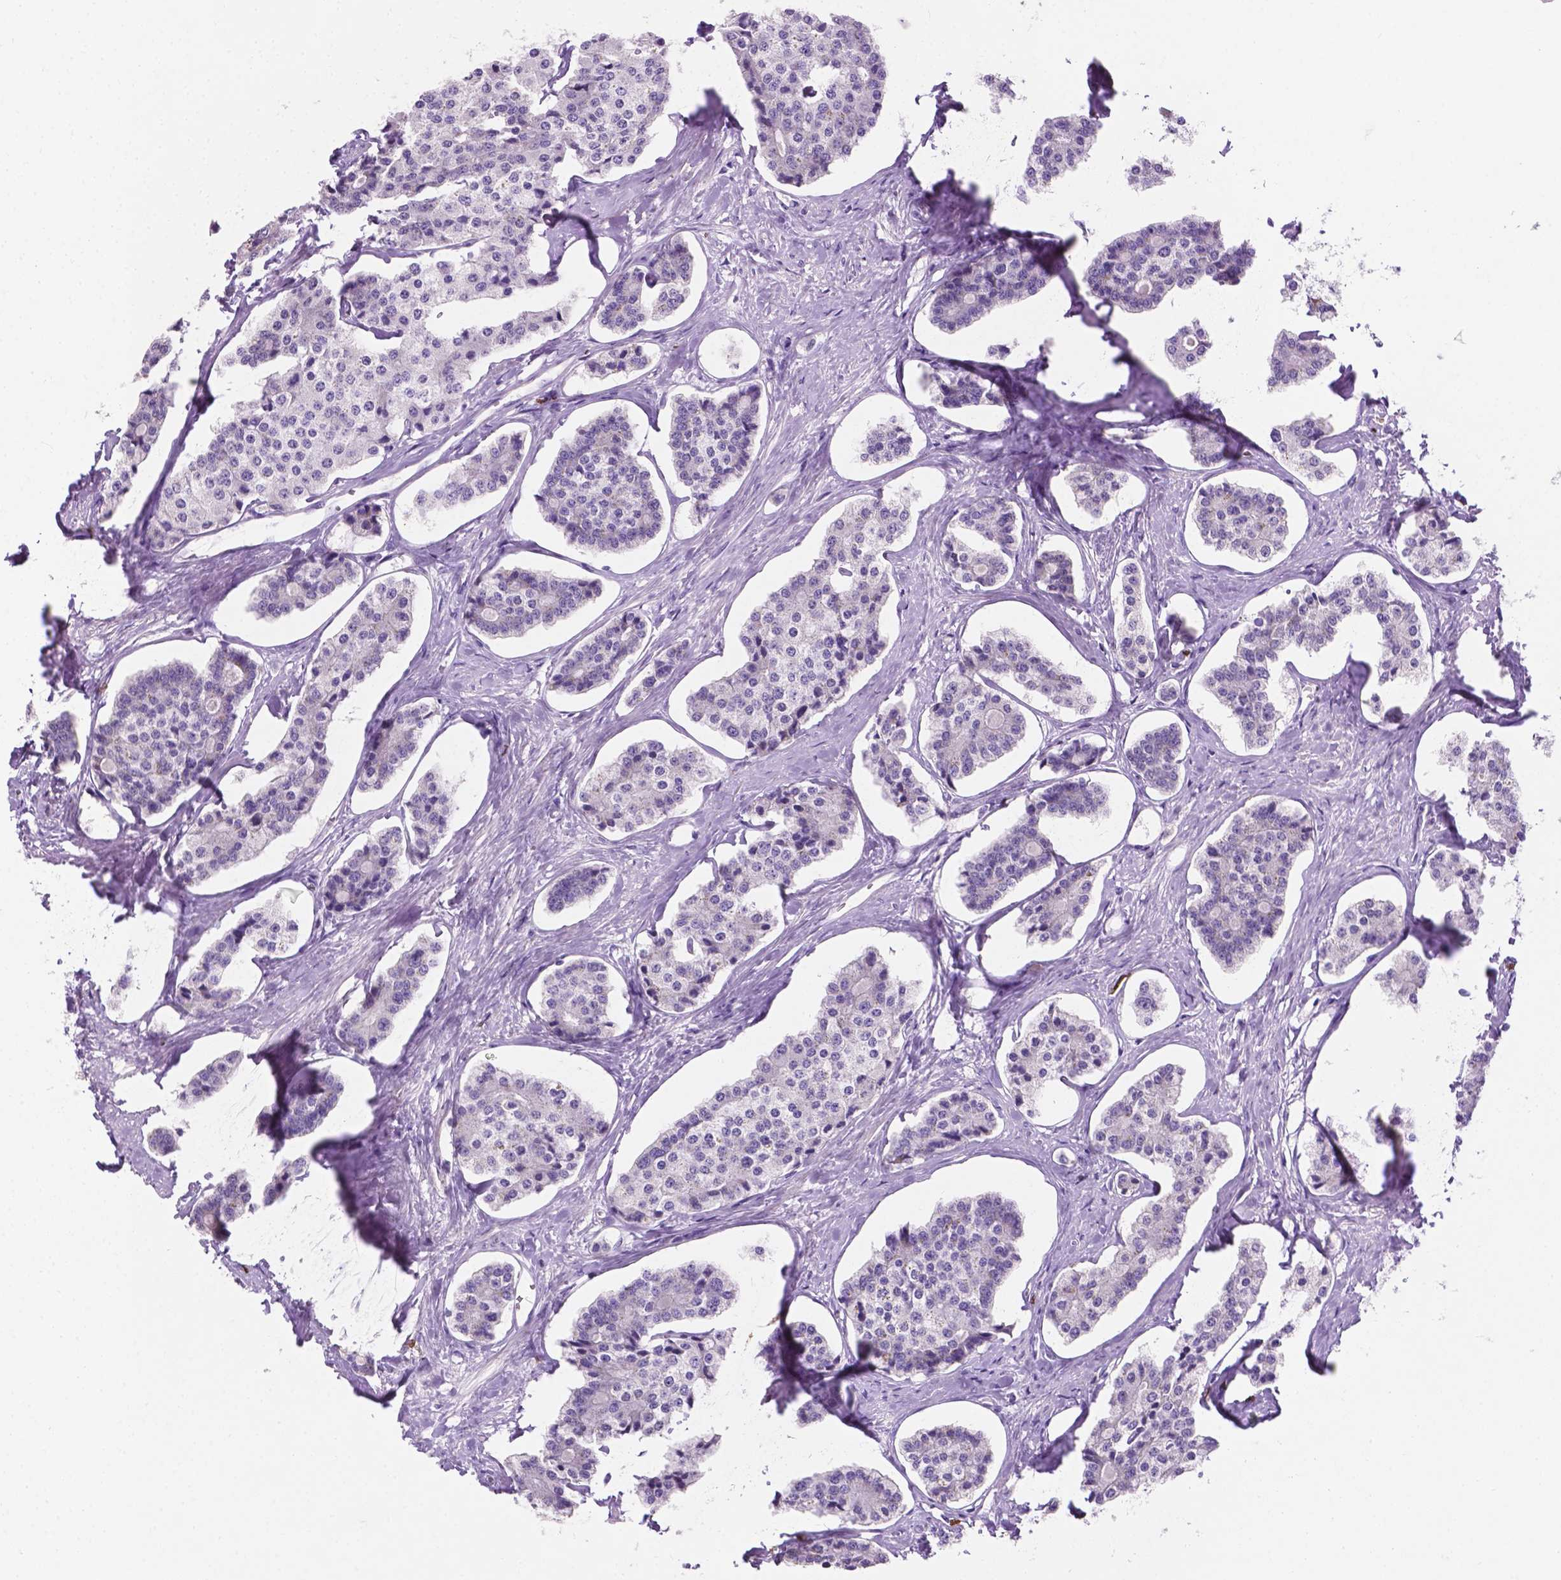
{"staining": {"intensity": "negative", "quantity": "none", "location": "none"}, "tissue": "carcinoid", "cell_type": "Tumor cells", "image_type": "cancer", "snomed": [{"axis": "morphology", "description": "Carcinoid, malignant, NOS"}, {"axis": "topography", "description": "Small intestine"}], "caption": "Immunohistochemistry (IHC) photomicrograph of carcinoid stained for a protein (brown), which demonstrates no positivity in tumor cells.", "gene": "SIAH2", "patient": {"sex": "female", "age": 65}}